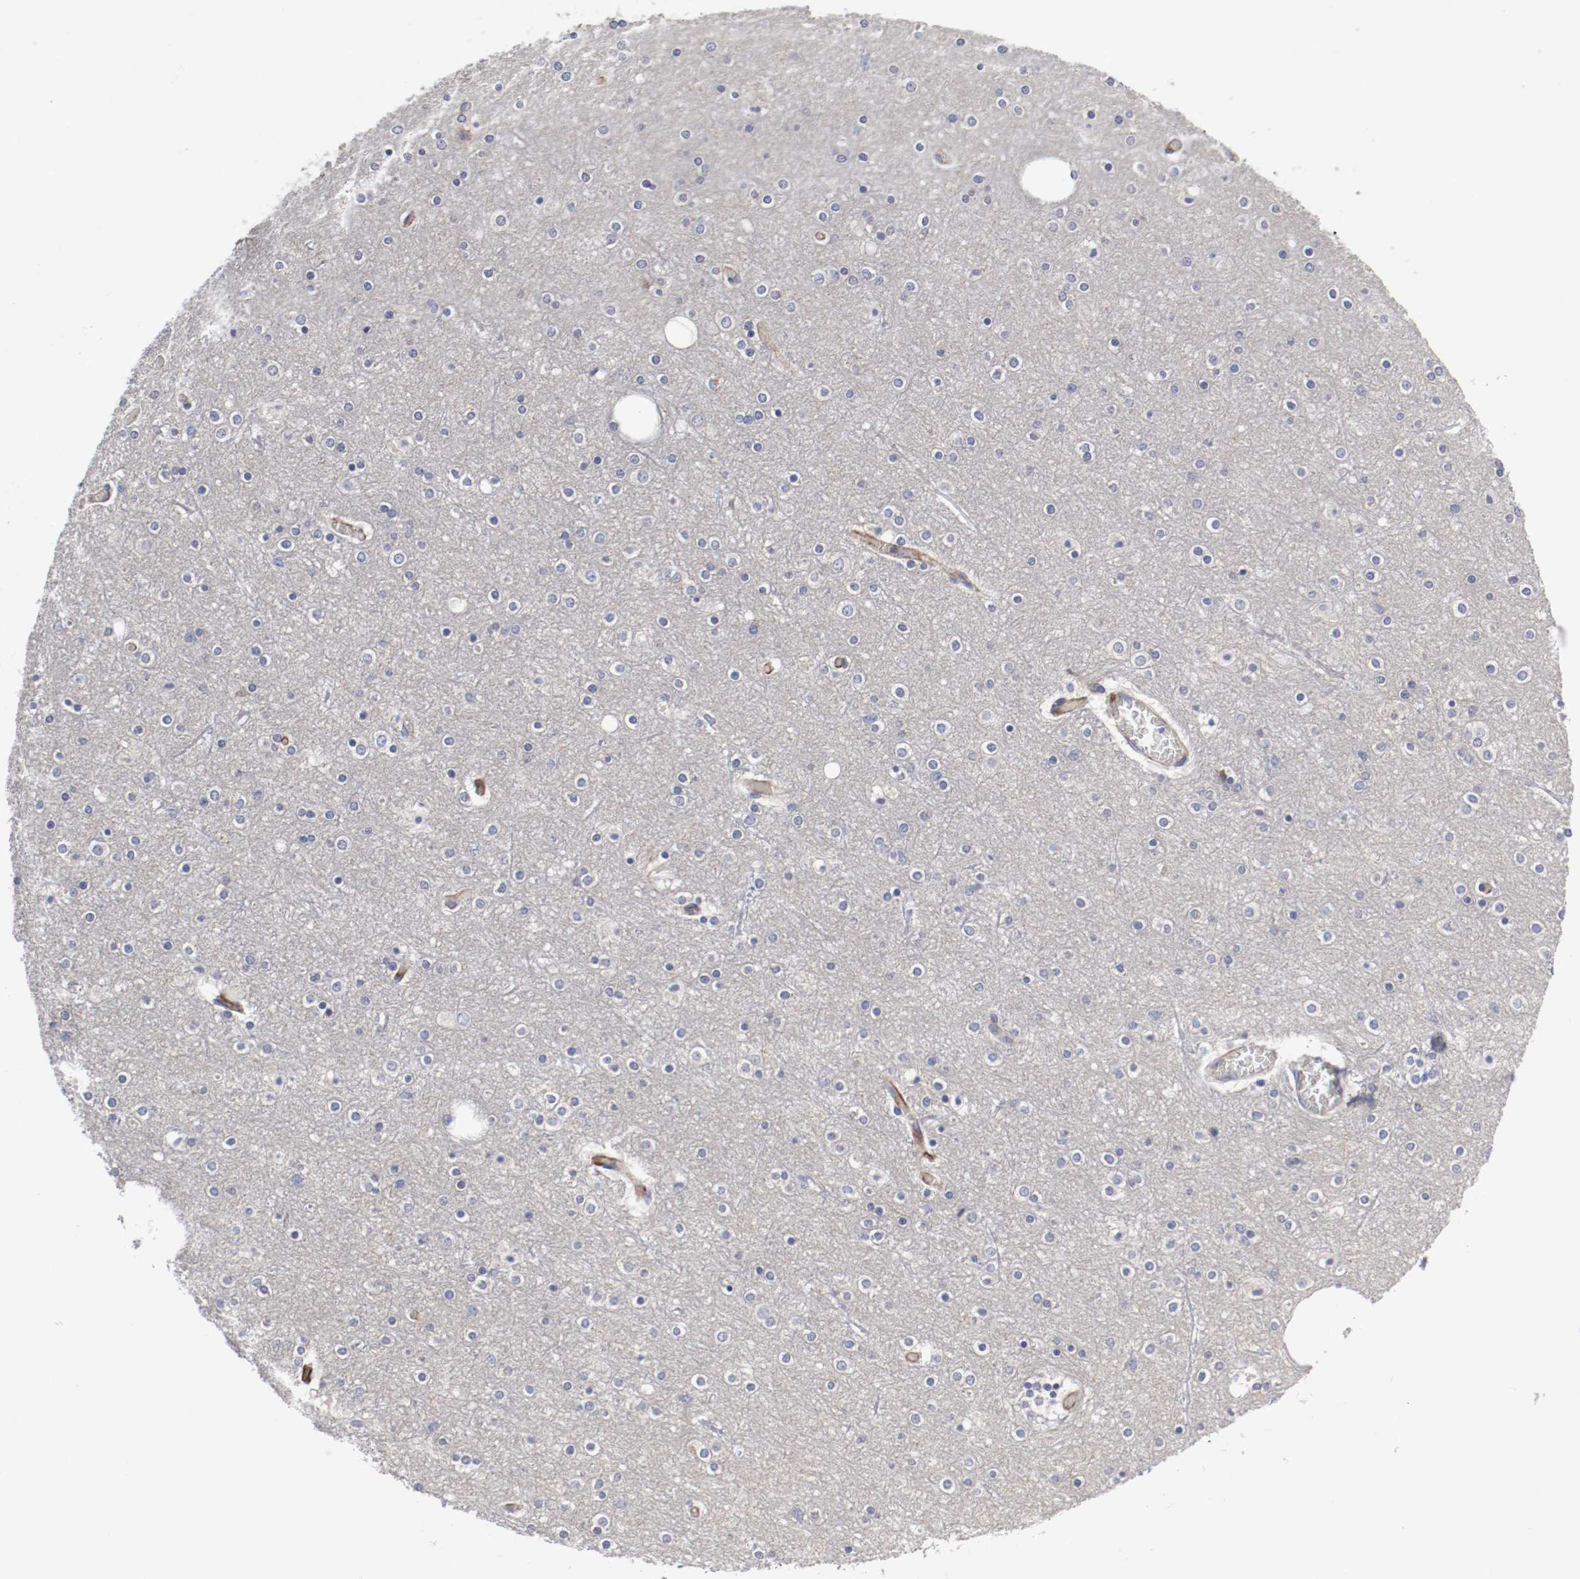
{"staining": {"intensity": "moderate", "quantity": "25%-75%", "location": "cytoplasmic/membranous"}, "tissue": "cerebral cortex", "cell_type": "Endothelial cells", "image_type": "normal", "snomed": [{"axis": "morphology", "description": "Normal tissue, NOS"}, {"axis": "topography", "description": "Cerebral cortex"}], "caption": "Human cerebral cortex stained for a protein (brown) shows moderate cytoplasmic/membranous positive expression in about 25%-75% of endothelial cells.", "gene": "GIT1", "patient": {"sex": "female", "age": 54}}